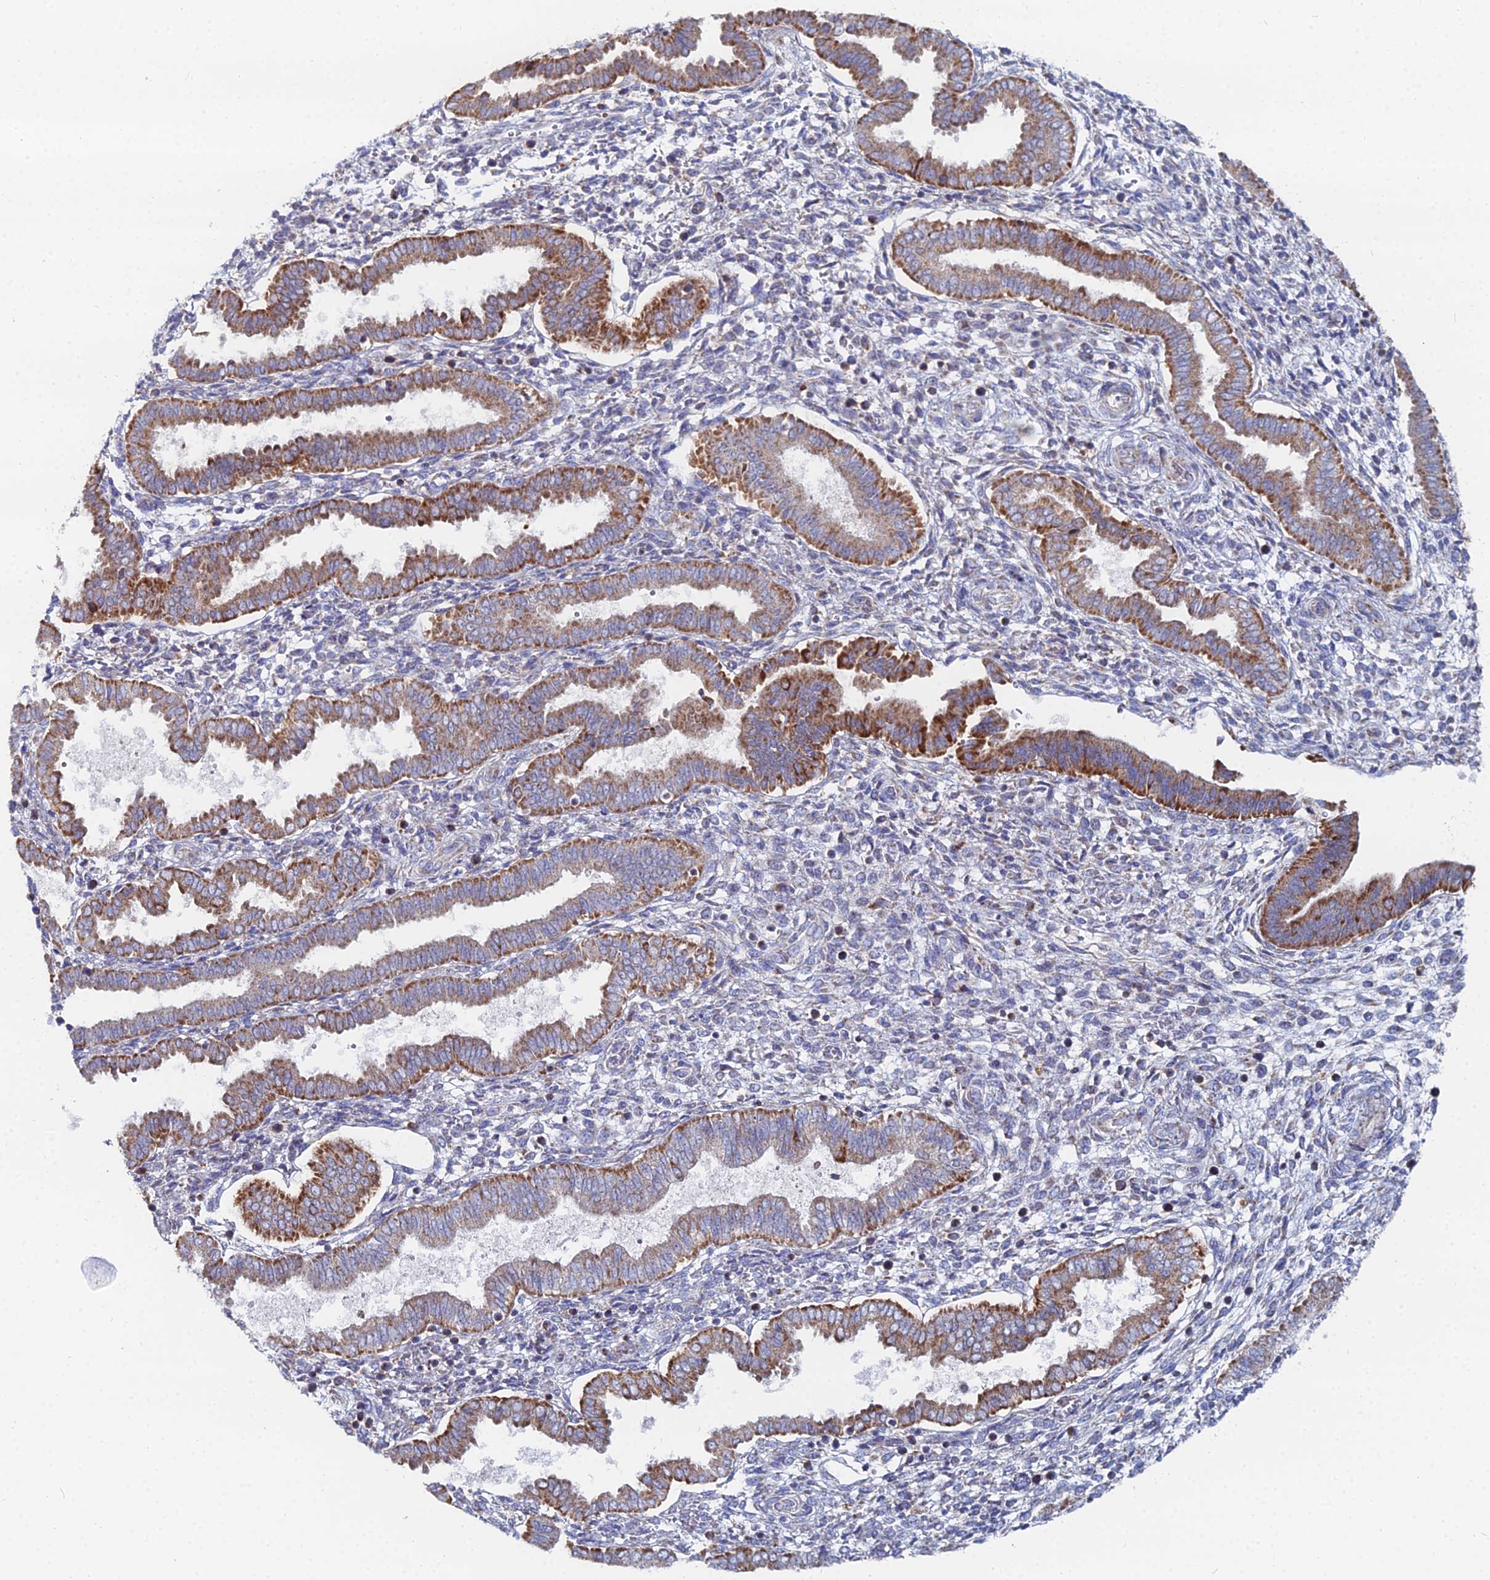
{"staining": {"intensity": "weak", "quantity": "<25%", "location": "cytoplasmic/membranous"}, "tissue": "endometrium", "cell_type": "Cells in endometrial stroma", "image_type": "normal", "snomed": [{"axis": "morphology", "description": "Normal tissue, NOS"}, {"axis": "topography", "description": "Endometrium"}], "caption": "This is an IHC image of benign endometrium. There is no staining in cells in endometrial stroma.", "gene": "MPC1", "patient": {"sex": "female", "age": 24}}